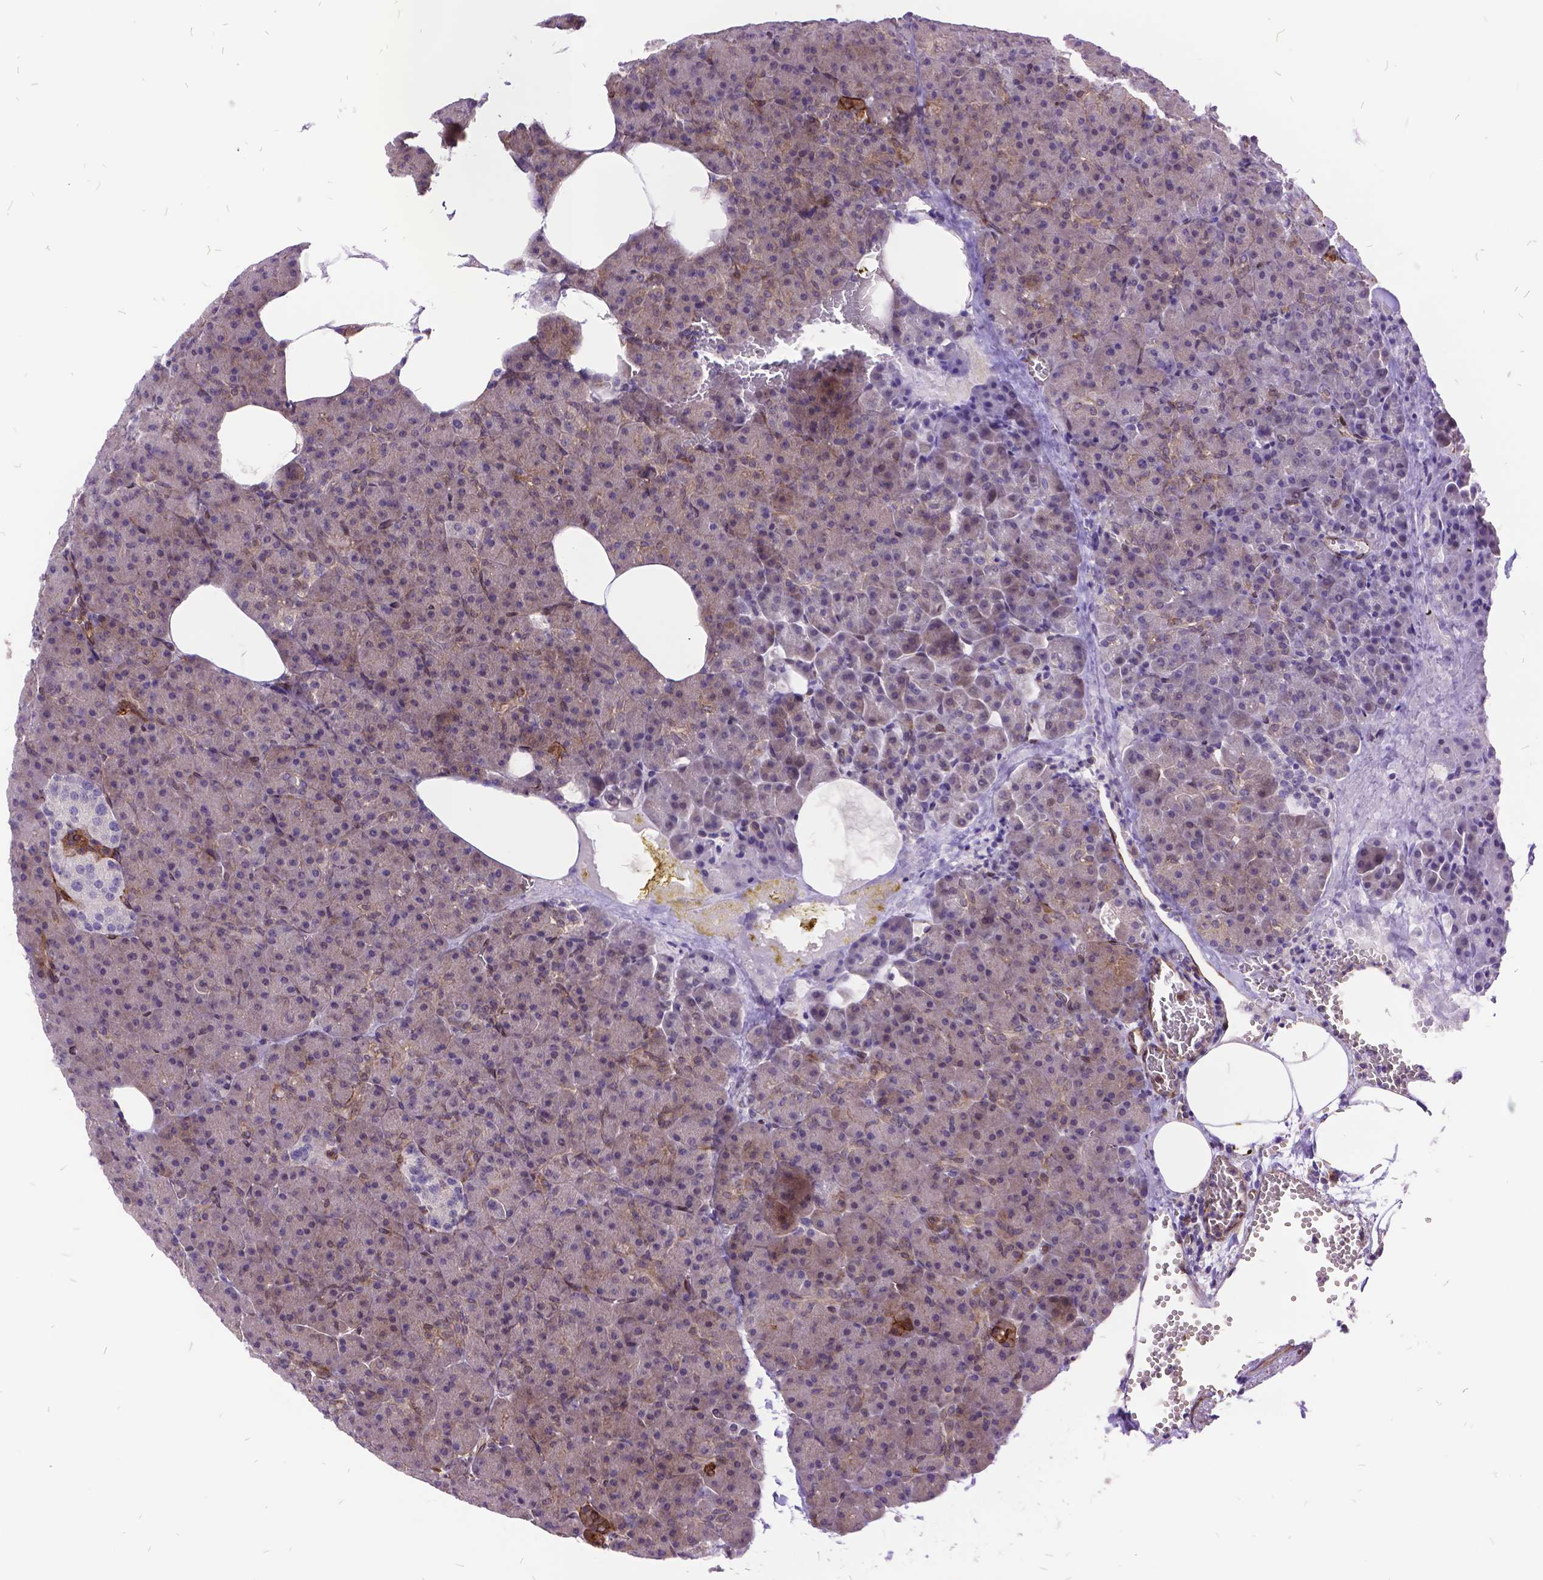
{"staining": {"intensity": "moderate", "quantity": "<25%", "location": "cytoplasmic/membranous"}, "tissue": "pancreas", "cell_type": "Exocrine glandular cells", "image_type": "normal", "snomed": [{"axis": "morphology", "description": "Normal tissue, NOS"}, {"axis": "topography", "description": "Pancreas"}], "caption": "Protein expression by immunohistochemistry (IHC) shows moderate cytoplasmic/membranous expression in approximately <25% of exocrine glandular cells in benign pancreas.", "gene": "GRB7", "patient": {"sex": "female", "age": 74}}